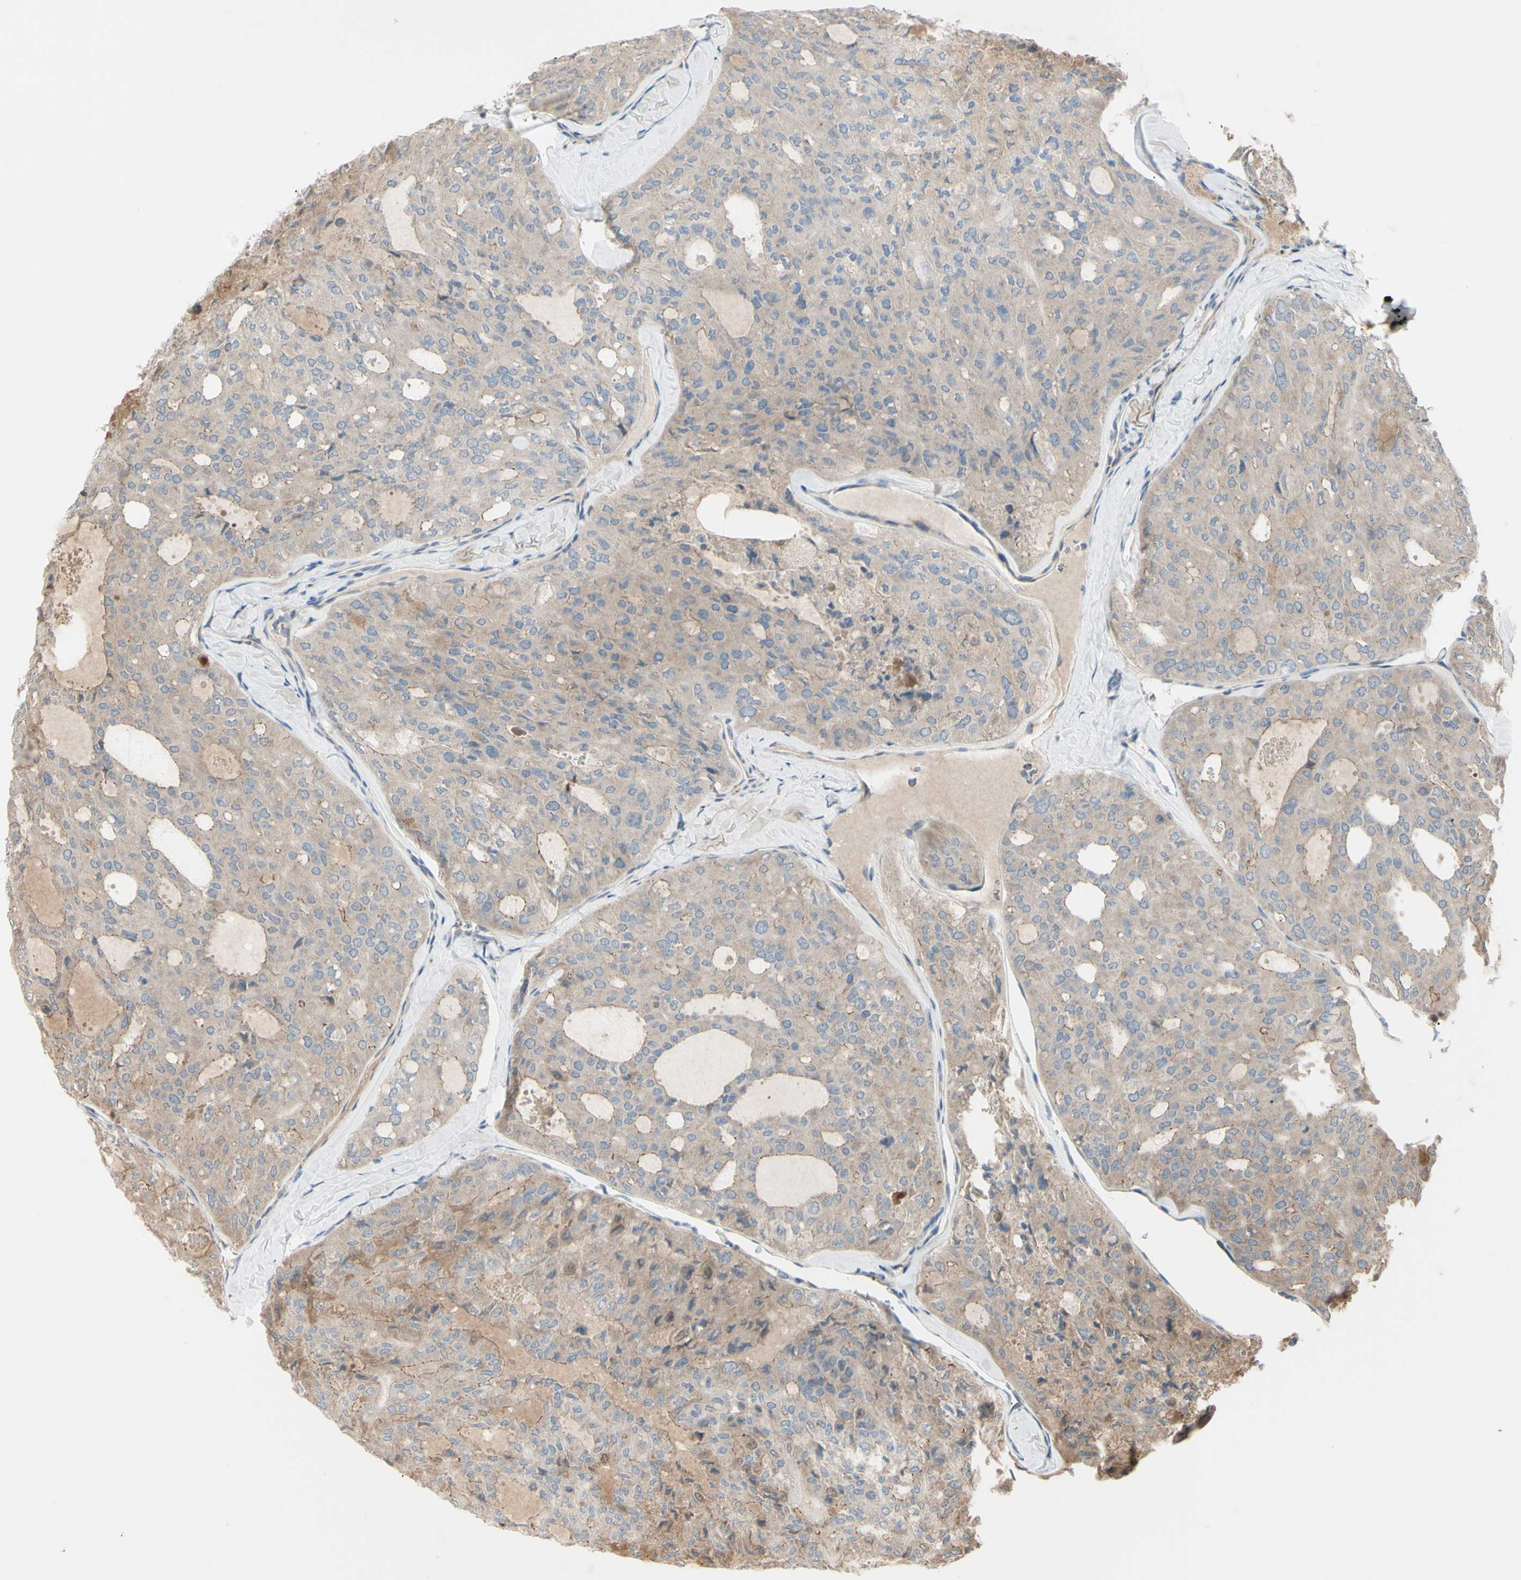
{"staining": {"intensity": "weak", "quantity": ">75%", "location": "cytoplasmic/membranous"}, "tissue": "thyroid cancer", "cell_type": "Tumor cells", "image_type": "cancer", "snomed": [{"axis": "morphology", "description": "Follicular adenoma carcinoma, NOS"}, {"axis": "topography", "description": "Thyroid gland"}], "caption": "Thyroid cancer (follicular adenoma carcinoma) stained with DAB (3,3'-diaminobenzidine) immunohistochemistry shows low levels of weak cytoplasmic/membranous expression in about >75% of tumor cells.", "gene": "EIF5A", "patient": {"sex": "male", "age": 75}}